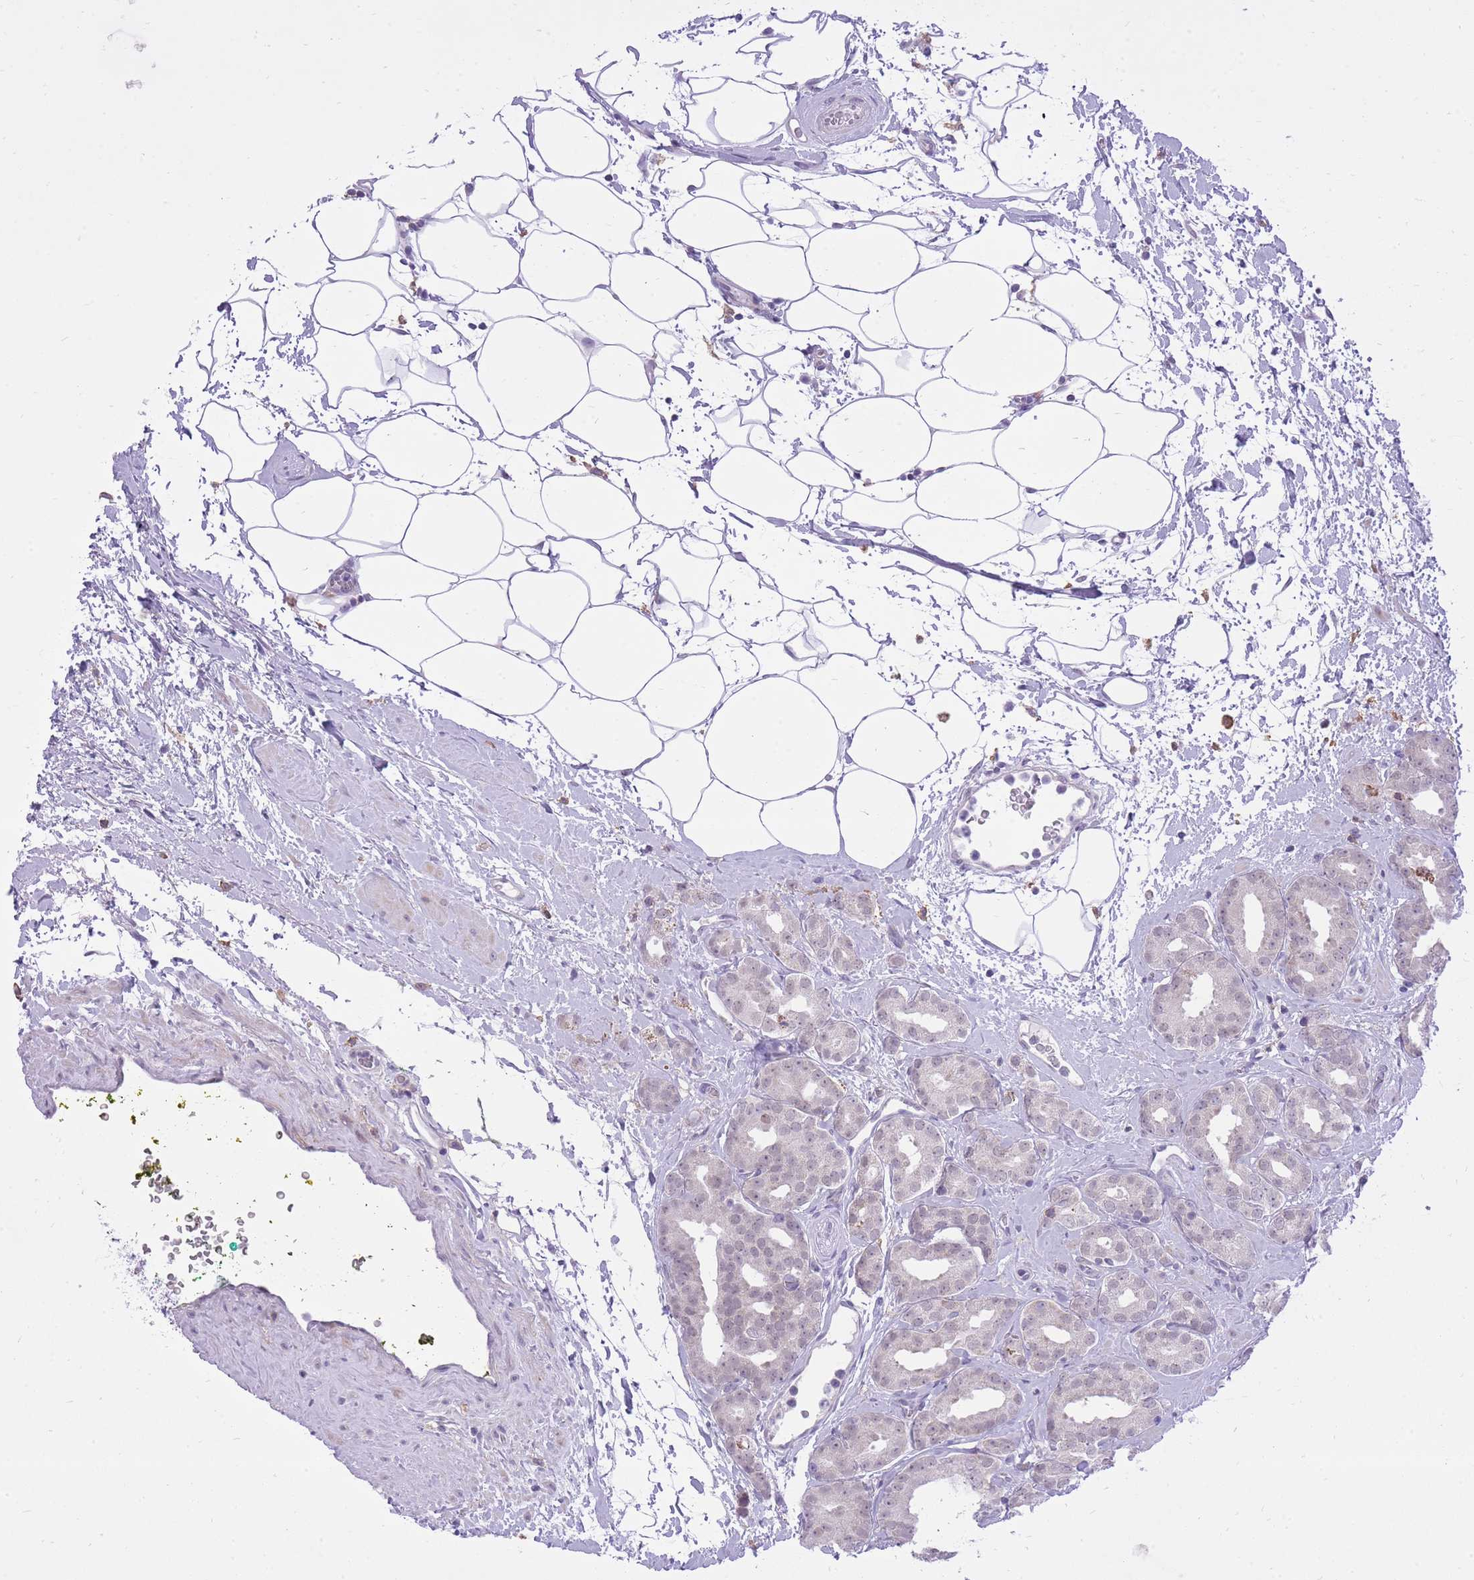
{"staining": {"intensity": "moderate", "quantity": "25%-75%", "location": "cytoplasmic/membranous"}, "tissue": "prostate cancer", "cell_type": "Tumor cells", "image_type": "cancer", "snomed": [{"axis": "morphology", "description": "Adenocarcinoma, High grade"}, {"axis": "topography", "description": "Prostate"}], "caption": "An IHC image of neoplastic tissue is shown. Protein staining in brown labels moderate cytoplasmic/membranous positivity in high-grade adenocarcinoma (prostate) within tumor cells. (DAB (3,3'-diaminobenzidine) IHC, brown staining for protein, blue staining for nuclei).", "gene": "DENND2D", "patient": {"sex": "male", "age": 63}}